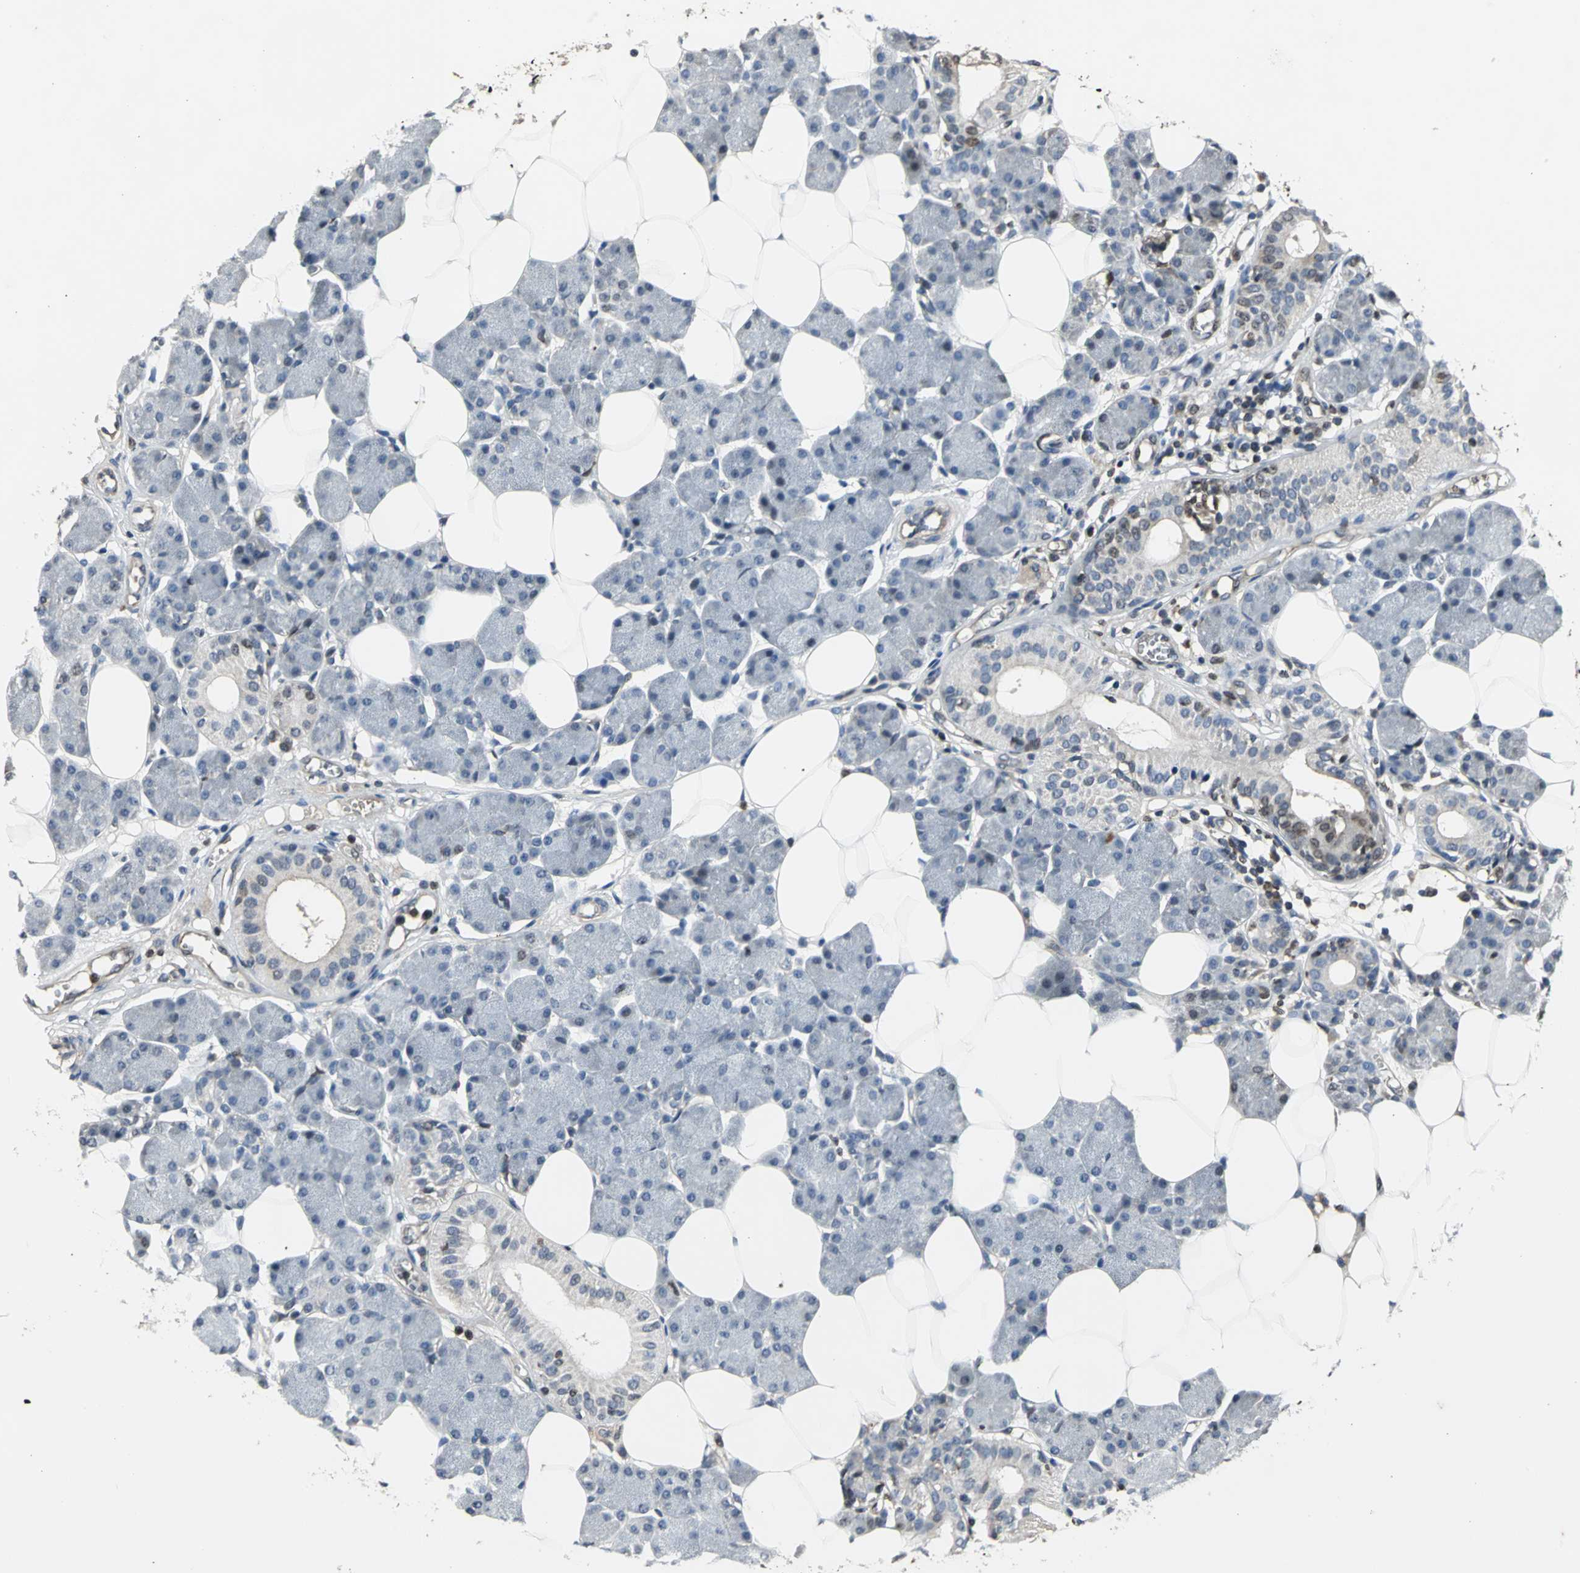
{"staining": {"intensity": "weak", "quantity": "<25%", "location": "cytoplasmic/membranous,nuclear"}, "tissue": "salivary gland", "cell_type": "Glandular cells", "image_type": "normal", "snomed": [{"axis": "morphology", "description": "Normal tissue, NOS"}, {"axis": "morphology", "description": "Adenoma, NOS"}, {"axis": "topography", "description": "Salivary gland"}], "caption": "Glandular cells show no significant protein staining in benign salivary gland. The staining is performed using DAB (3,3'-diaminobenzidine) brown chromogen with nuclei counter-stained in using hematoxylin.", "gene": "AHR", "patient": {"sex": "female", "age": 32}}